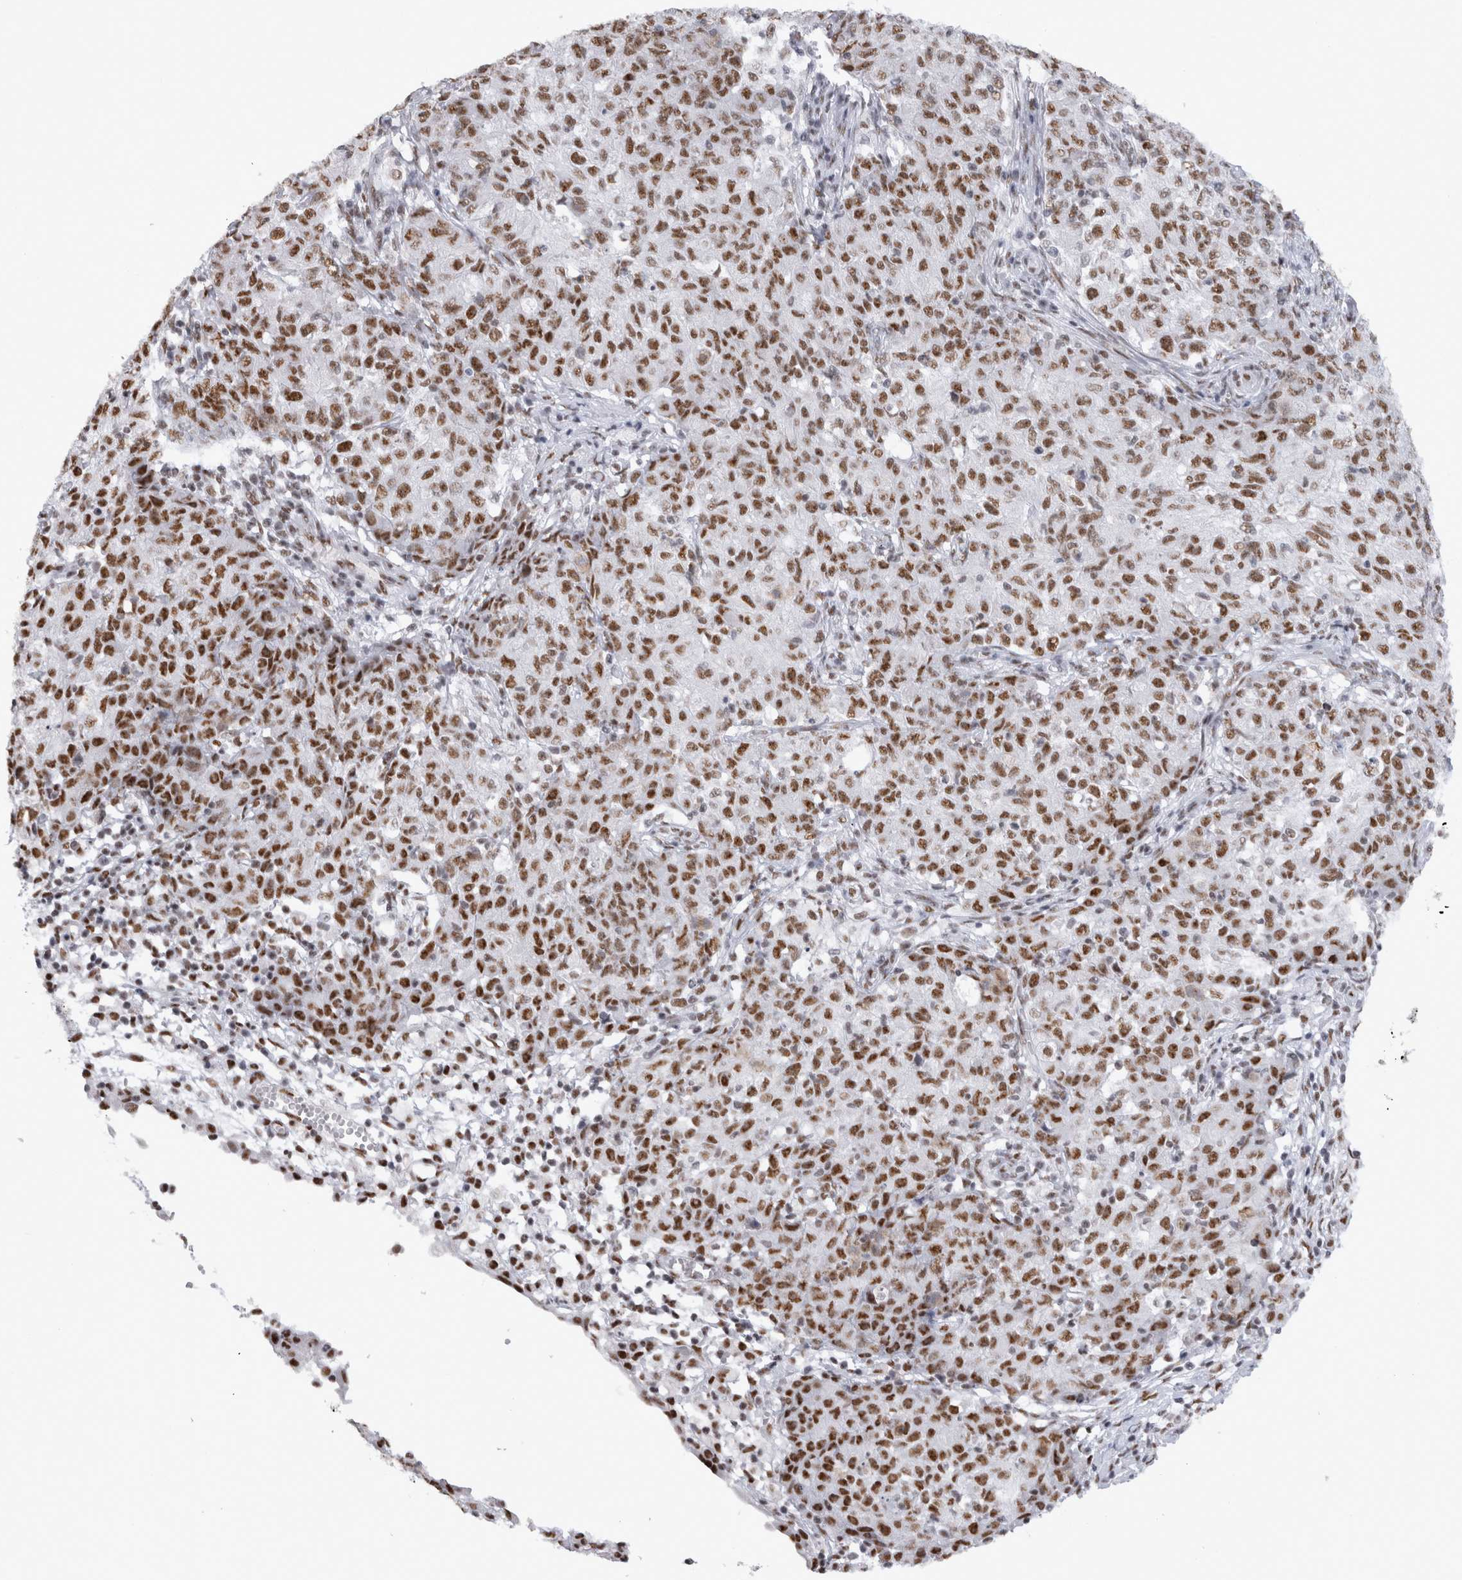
{"staining": {"intensity": "moderate", "quantity": ">75%", "location": "nuclear"}, "tissue": "ovarian cancer", "cell_type": "Tumor cells", "image_type": "cancer", "snomed": [{"axis": "morphology", "description": "Carcinoma, endometroid"}, {"axis": "topography", "description": "Ovary"}], "caption": "High-power microscopy captured an IHC image of endometroid carcinoma (ovarian), revealing moderate nuclear staining in approximately >75% of tumor cells.", "gene": "API5", "patient": {"sex": "female", "age": 42}}